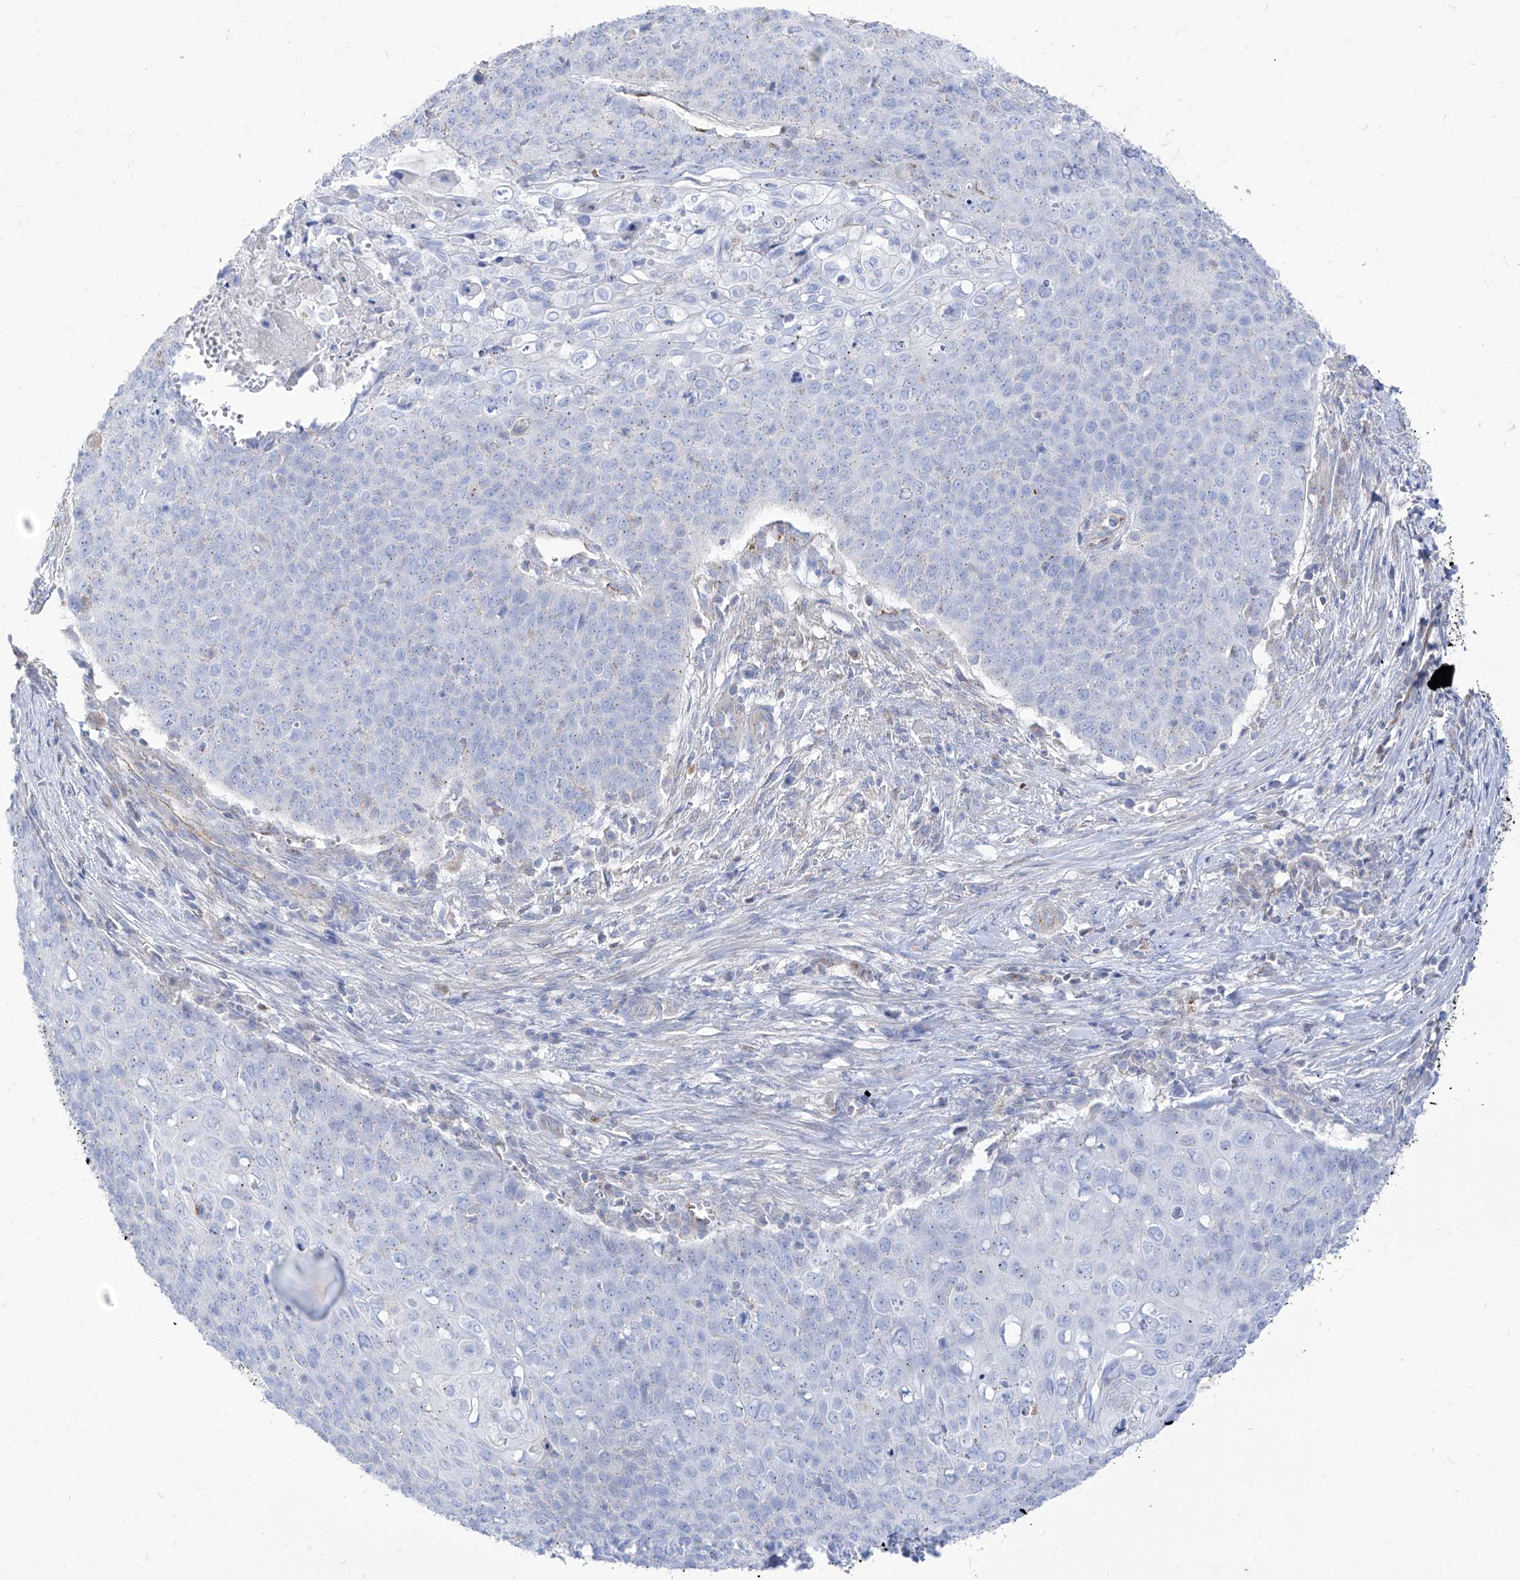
{"staining": {"intensity": "negative", "quantity": "none", "location": "none"}, "tissue": "cervical cancer", "cell_type": "Tumor cells", "image_type": "cancer", "snomed": [{"axis": "morphology", "description": "Squamous cell carcinoma, NOS"}, {"axis": "topography", "description": "Cervix"}], "caption": "Immunohistochemical staining of human cervical cancer displays no significant positivity in tumor cells.", "gene": "C1orf74", "patient": {"sex": "female", "age": 39}}